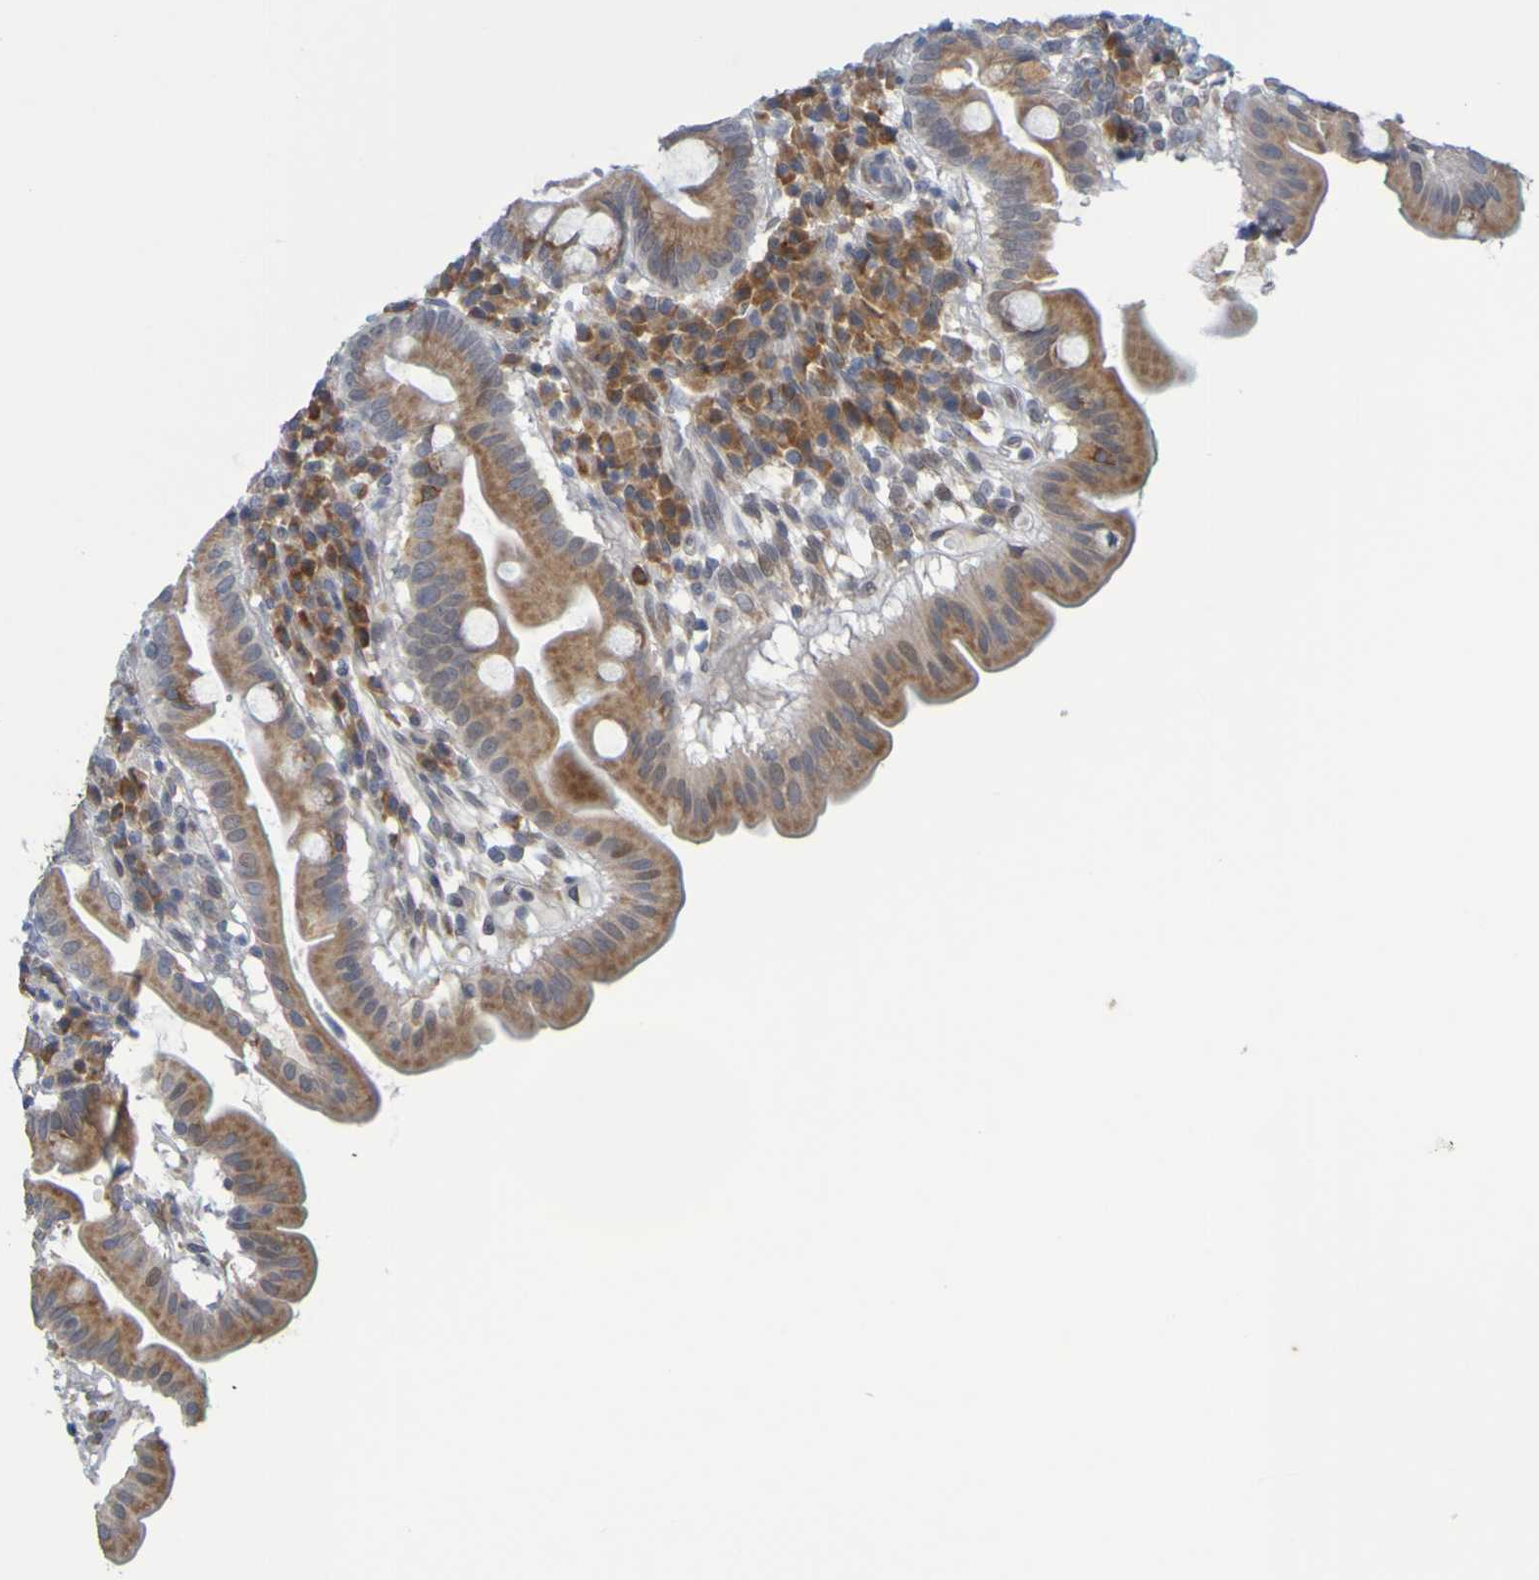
{"staining": {"intensity": "strong", "quantity": ">75%", "location": "cytoplasmic/membranous"}, "tissue": "duodenum", "cell_type": "Glandular cells", "image_type": "normal", "snomed": [{"axis": "morphology", "description": "Normal tissue, NOS"}, {"axis": "topography", "description": "Duodenum"}], "caption": "Immunohistochemical staining of benign human duodenum exhibits strong cytoplasmic/membranous protein positivity in about >75% of glandular cells. (DAB IHC with brightfield microscopy, high magnification).", "gene": "MOGS", "patient": {"sex": "male", "age": 50}}